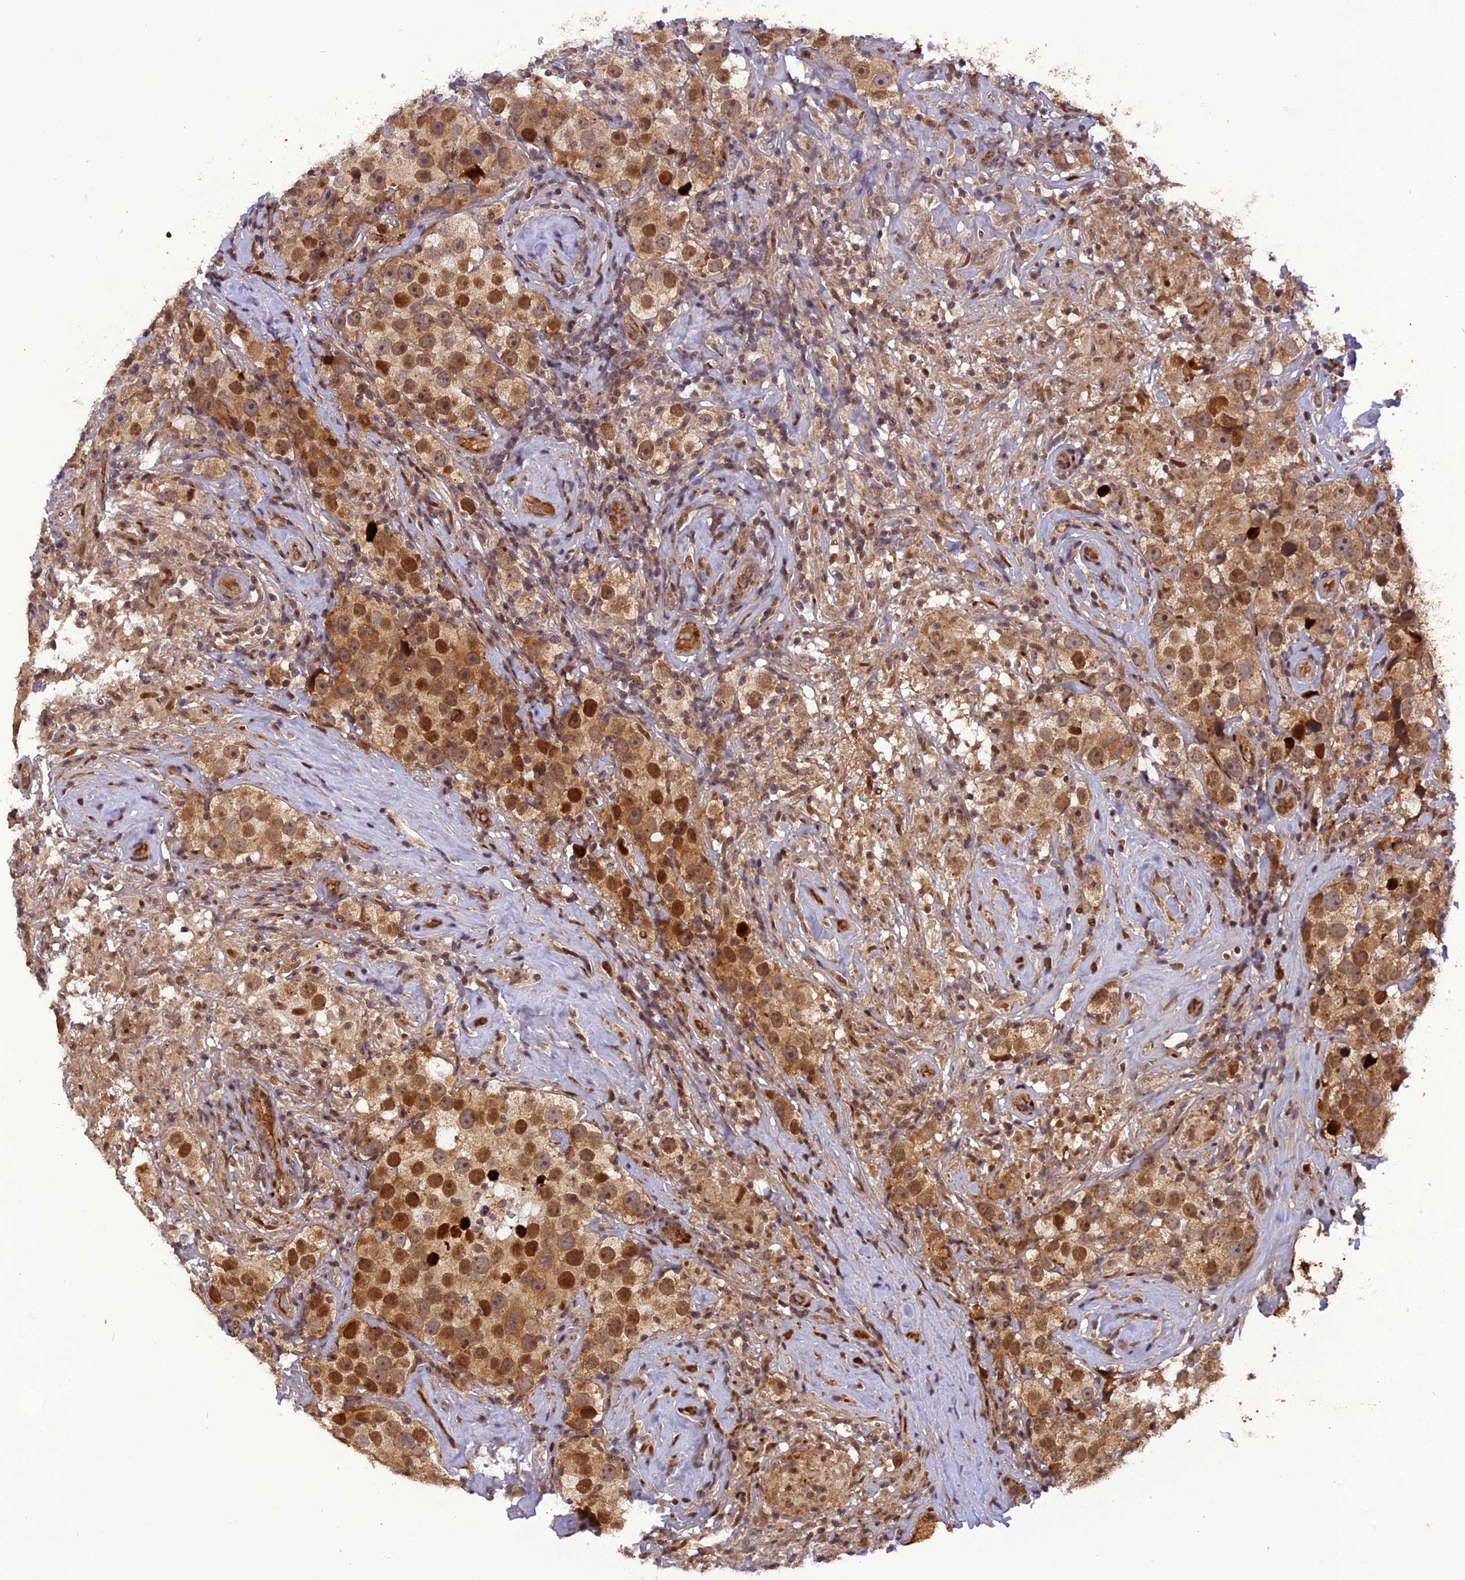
{"staining": {"intensity": "moderate", "quantity": ">75%", "location": "nuclear"}, "tissue": "testis cancer", "cell_type": "Tumor cells", "image_type": "cancer", "snomed": [{"axis": "morphology", "description": "Seminoma, NOS"}, {"axis": "topography", "description": "Testis"}], "caption": "Immunohistochemistry (IHC) micrograph of neoplastic tissue: human testis cancer (seminoma) stained using immunohistochemistry exhibits medium levels of moderate protein expression localized specifically in the nuclear of tumor cells, appearing as a nuclear brown color.", "gene": "MICALL1", "patient": {"sex": "male", "age": 49}}